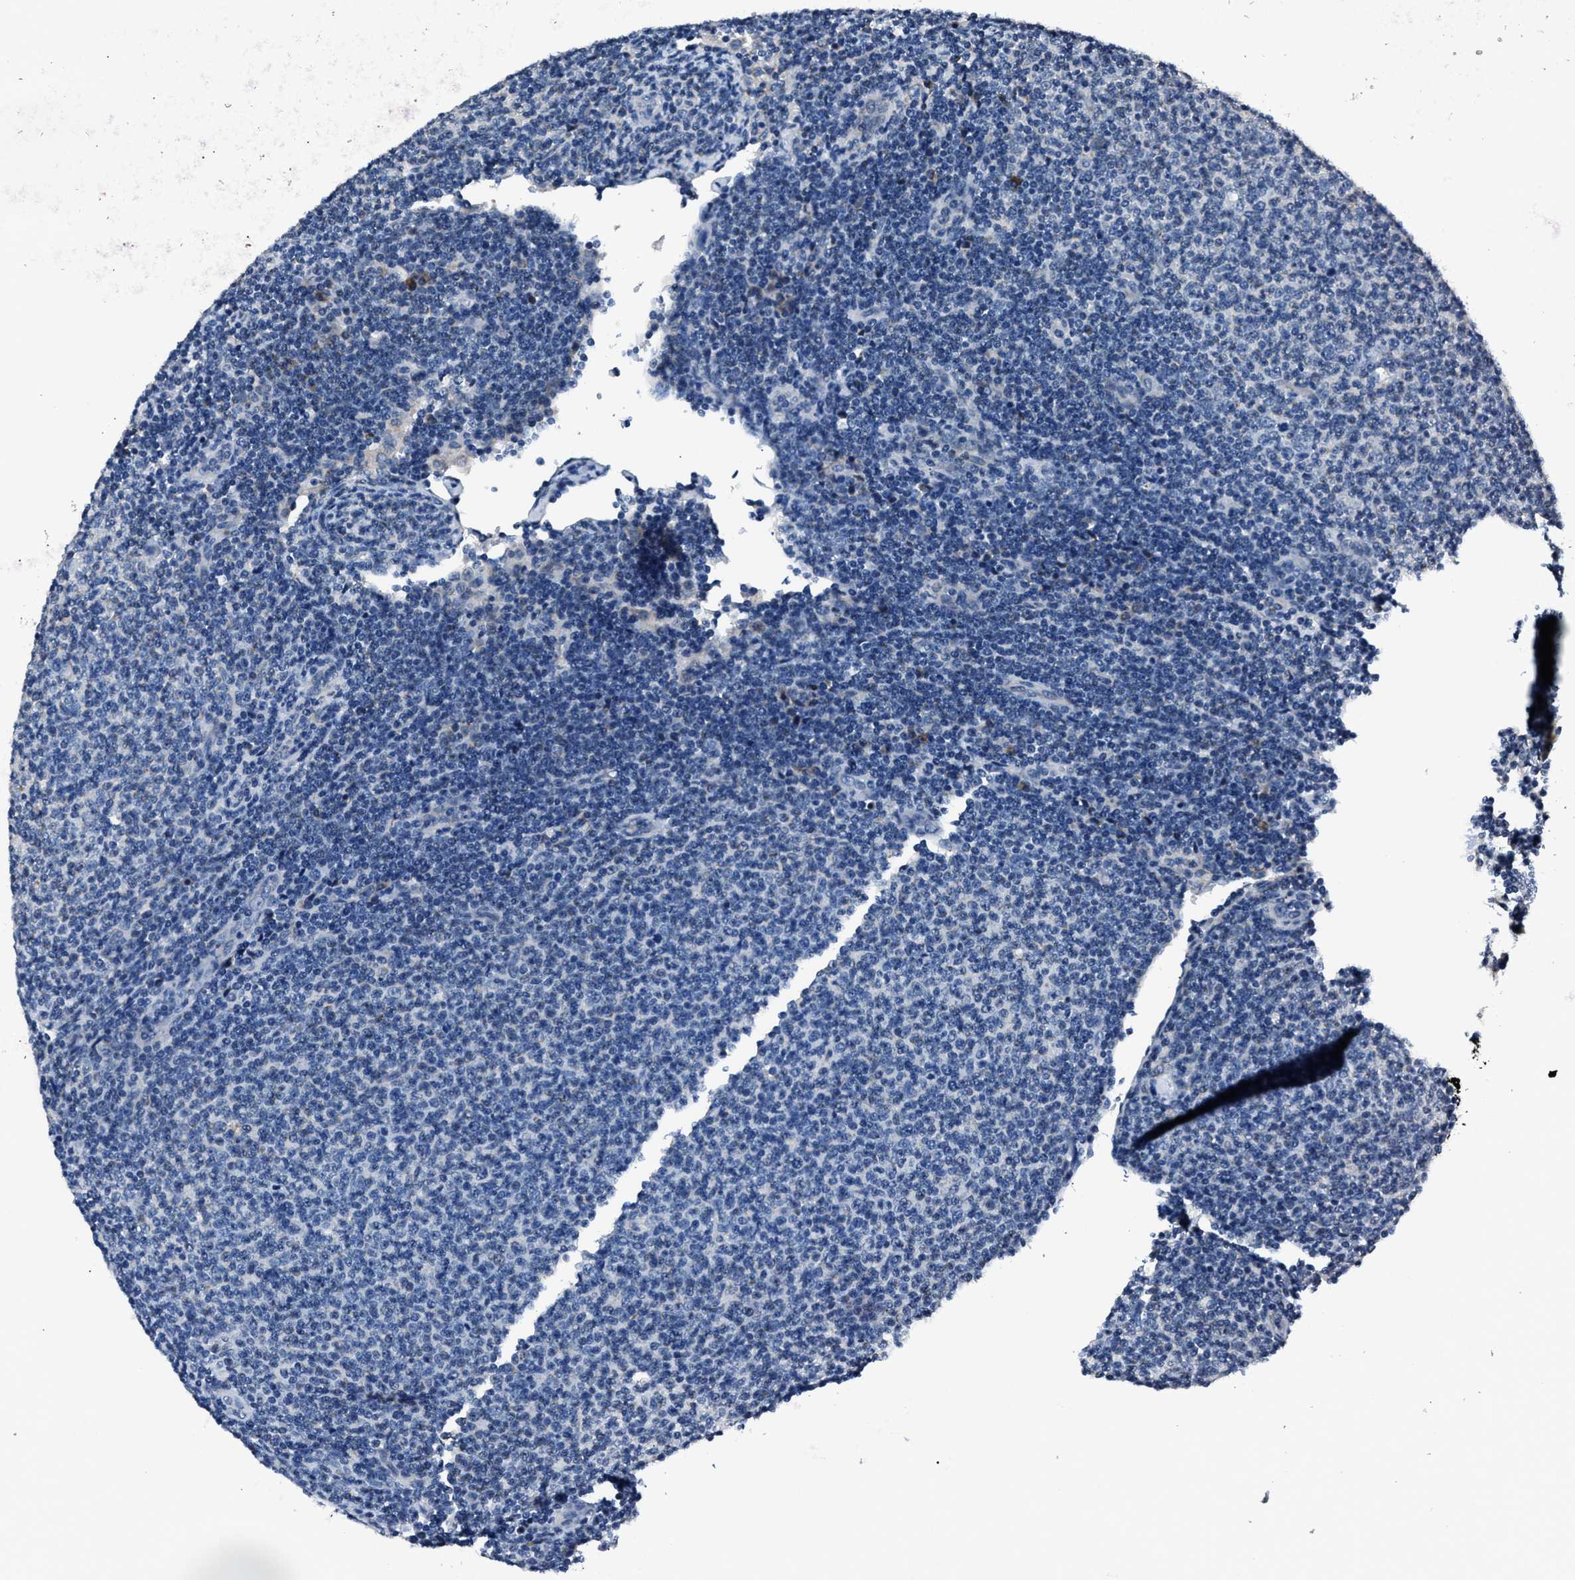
{"staining": {"intensity": "negative", "quantity": "none", "location": "none"}, "tissue": "lymphoma", "cell_type": "Tumor cells", "image_type": "cancer", "snomed": [{"axis": "morphology", "description": "Malignant lymphoma, non-Hodgkin's type, Low grade"}, {"axis": "topography", "description": "Lymph node"}], "caption": "The histopathology image shows no staining of tumor cells in malignant lymphoma, non-Hodgkin's type (low-grade).", "gene": "DNAJC24", "patient": {"sex": "male", "age": 66}}